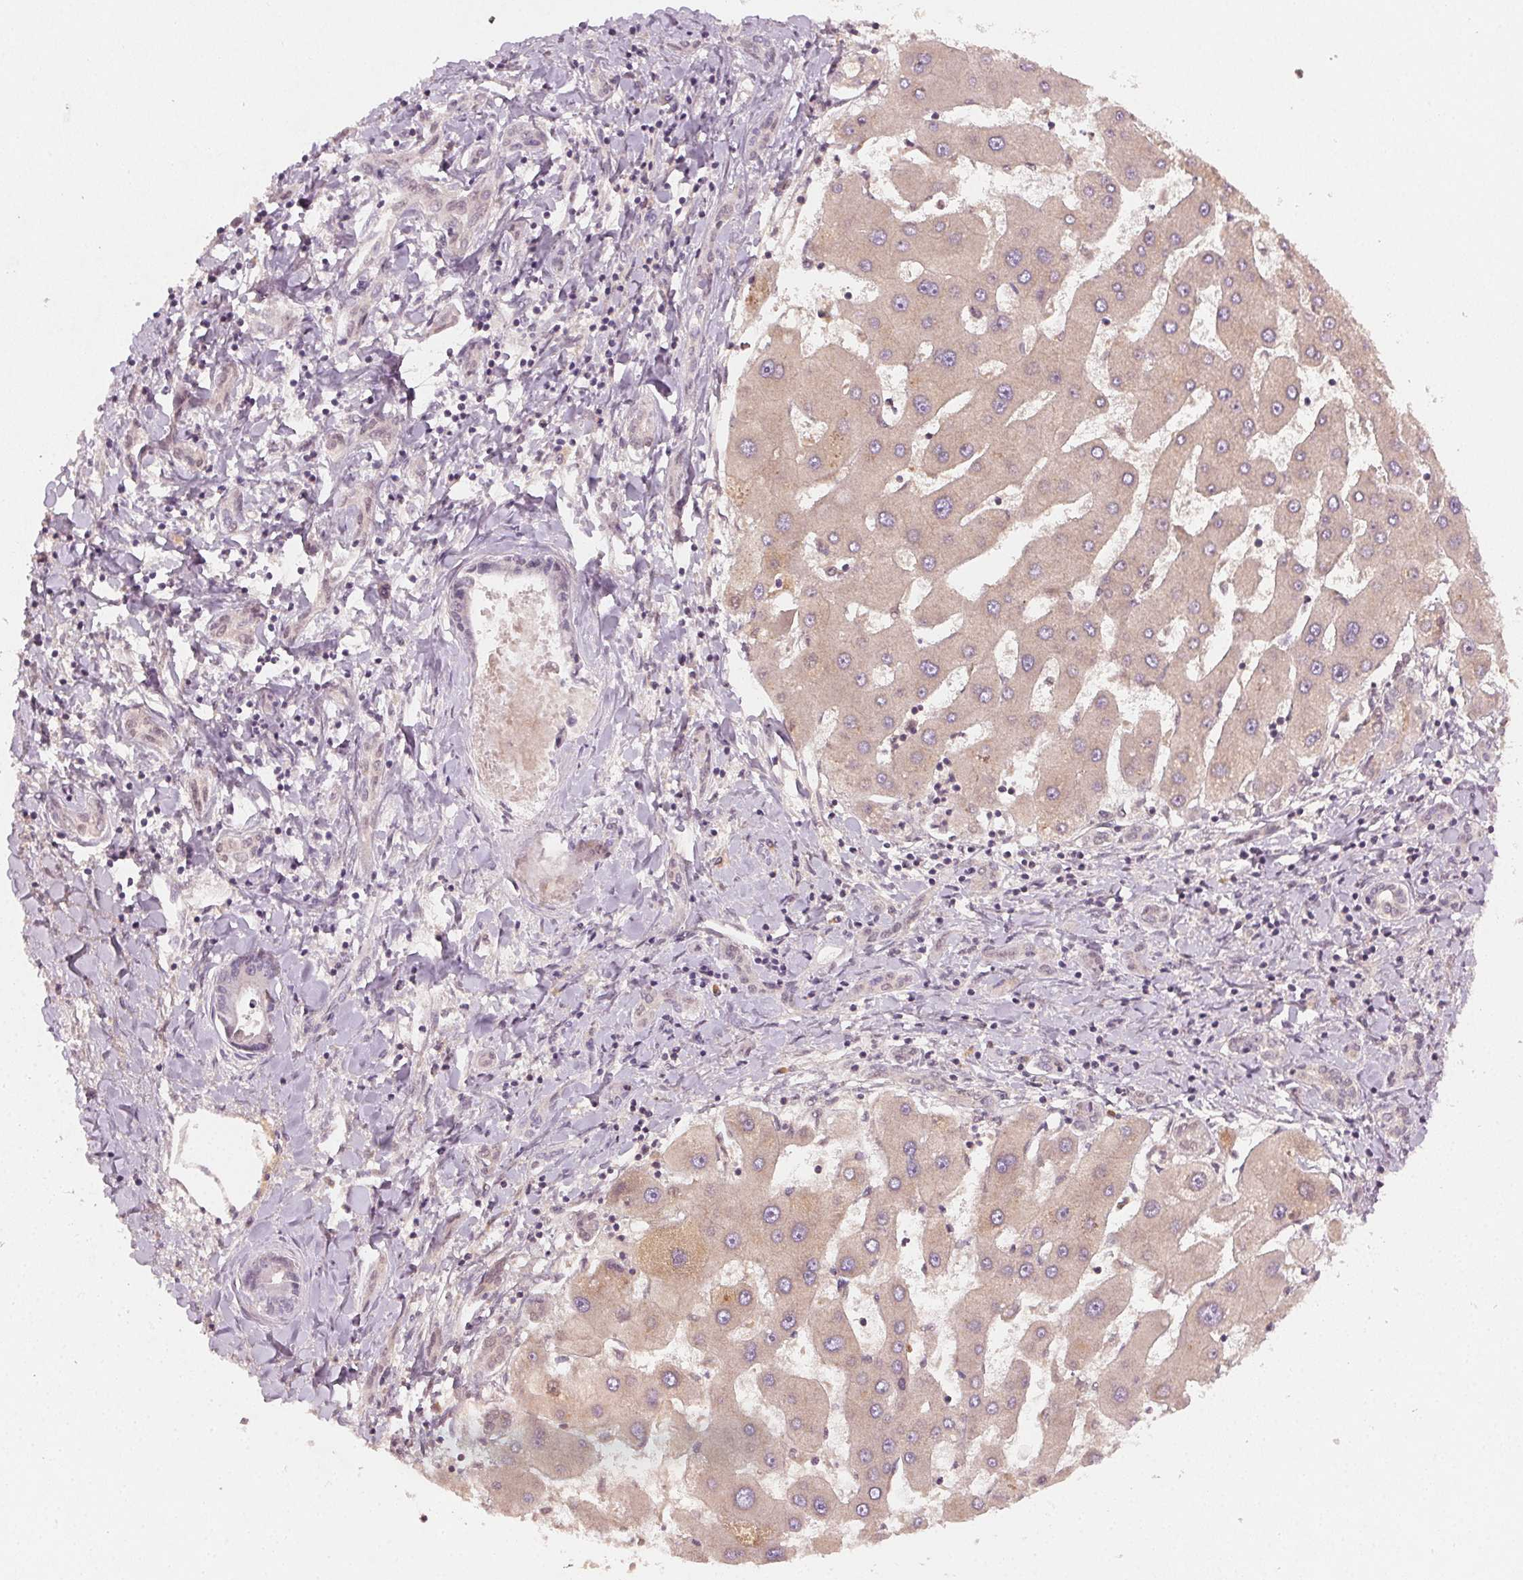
{"staining": {"intensity": "negative", "quantity": "none", "location": "none"}, "tissue": "liver cancer", "cell_type": "Tumor cells", "image_type": "cancer", "snomed": [{"axis": "morphology", "description": "Cholangiocarcinoma"}, {"axis": "topography", "description": "Liver"}], "caption": "IHC histopathology image of liver cancer stained for a protein (brown), which exhibits no staining in tumor cells.", "gene": "AFM", "patient": {"sex": "male", "age": 66}}